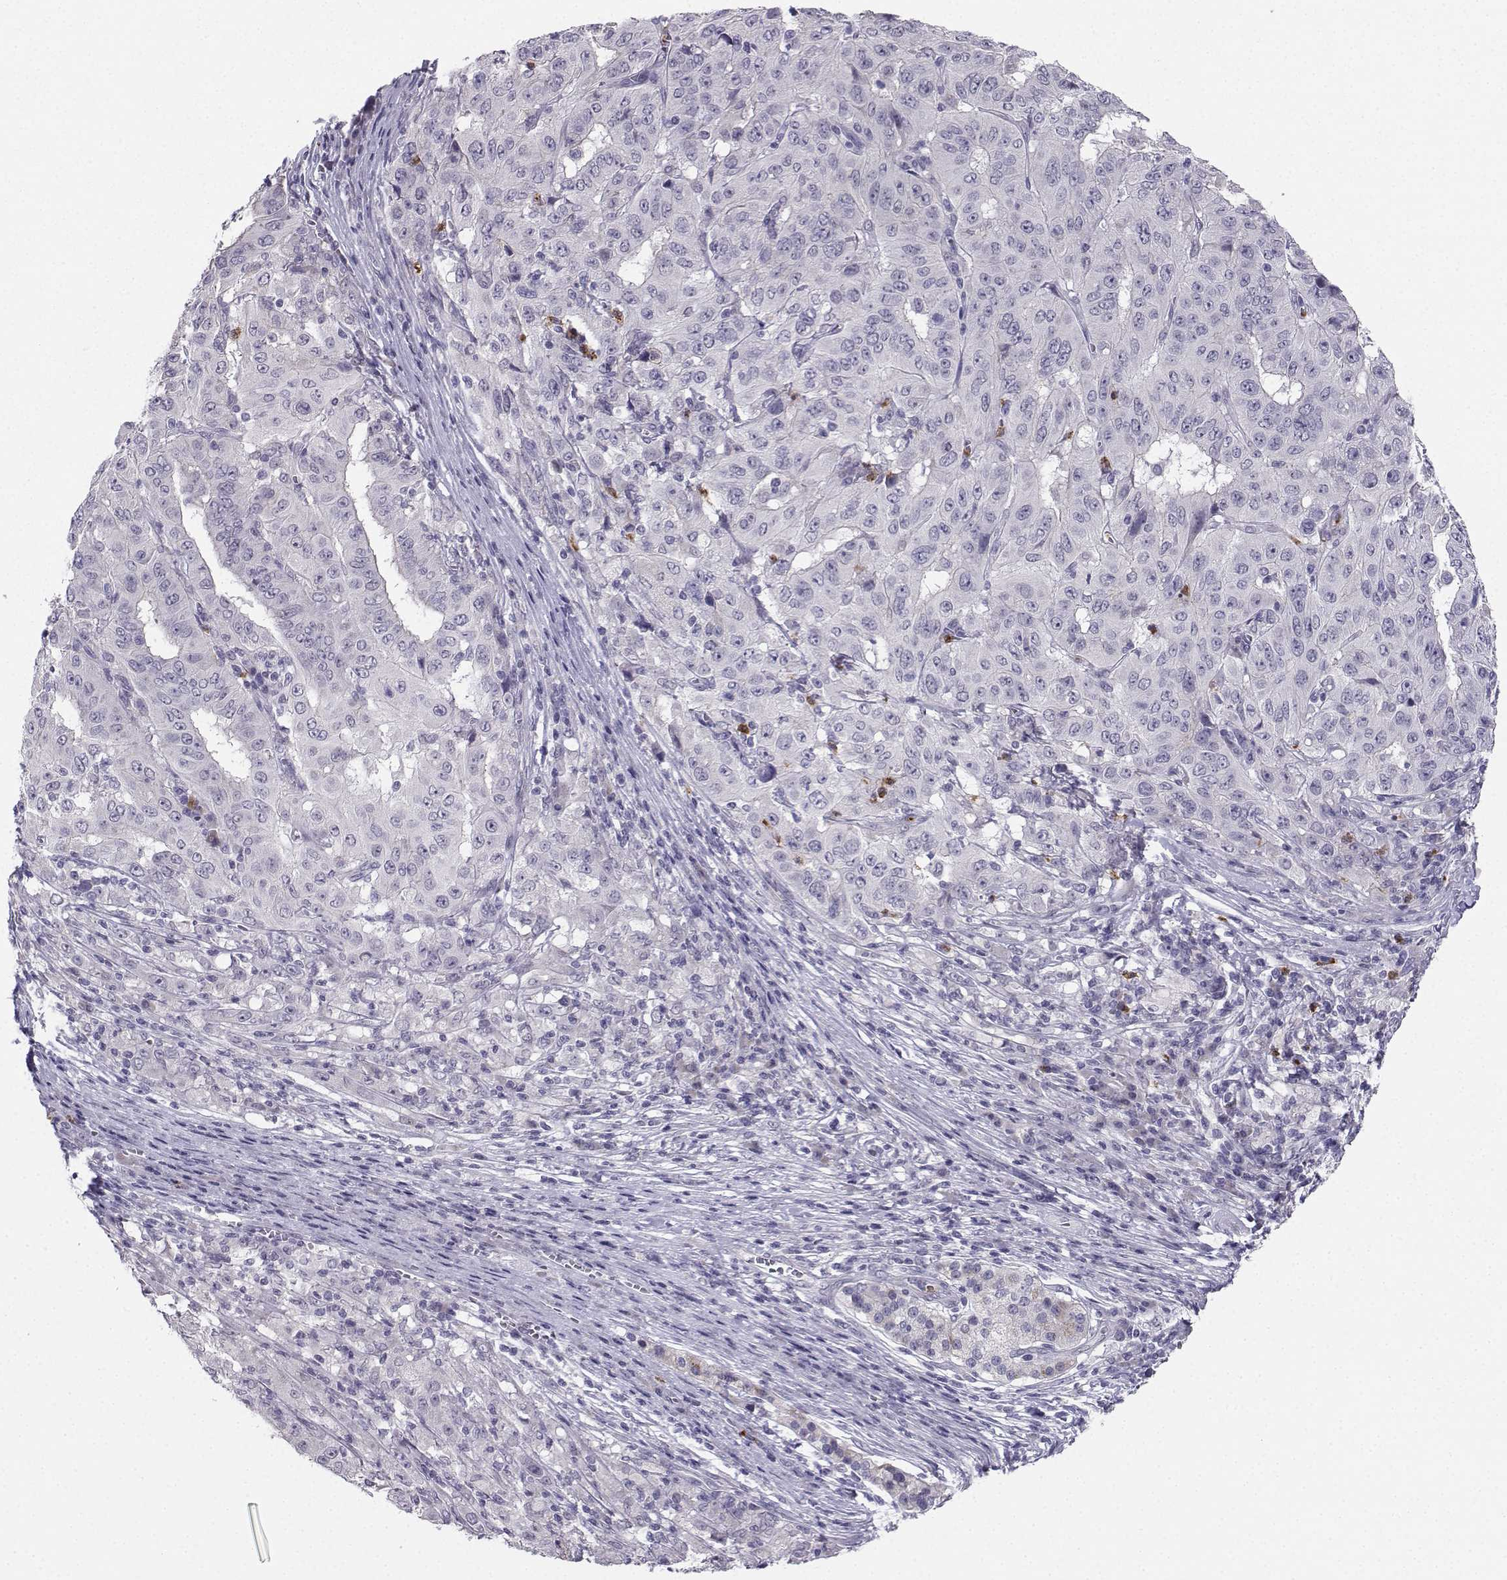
{"staining": {"intensity": "negative", "quantity": "none", "location": "none"}, "tissue": "pancreatic cancer", "cell_type": "Tumor cells", "image_type": "cancer", "snomed": [{"axis": "morphology", "description": "Adenocarcinoma, NOS"}, {"axis": "topography", "description": "Pancreas"}], "caption": "DAB (3,3'-diaminobenzidine) immunohistochemical staining of human pancreatic adenocarcinoma demonstrates no significant positivity in tumor cells. Nuclei are stained in blue.", "gene": "CALY", "patient": {"sex": "male", "age": 63}}